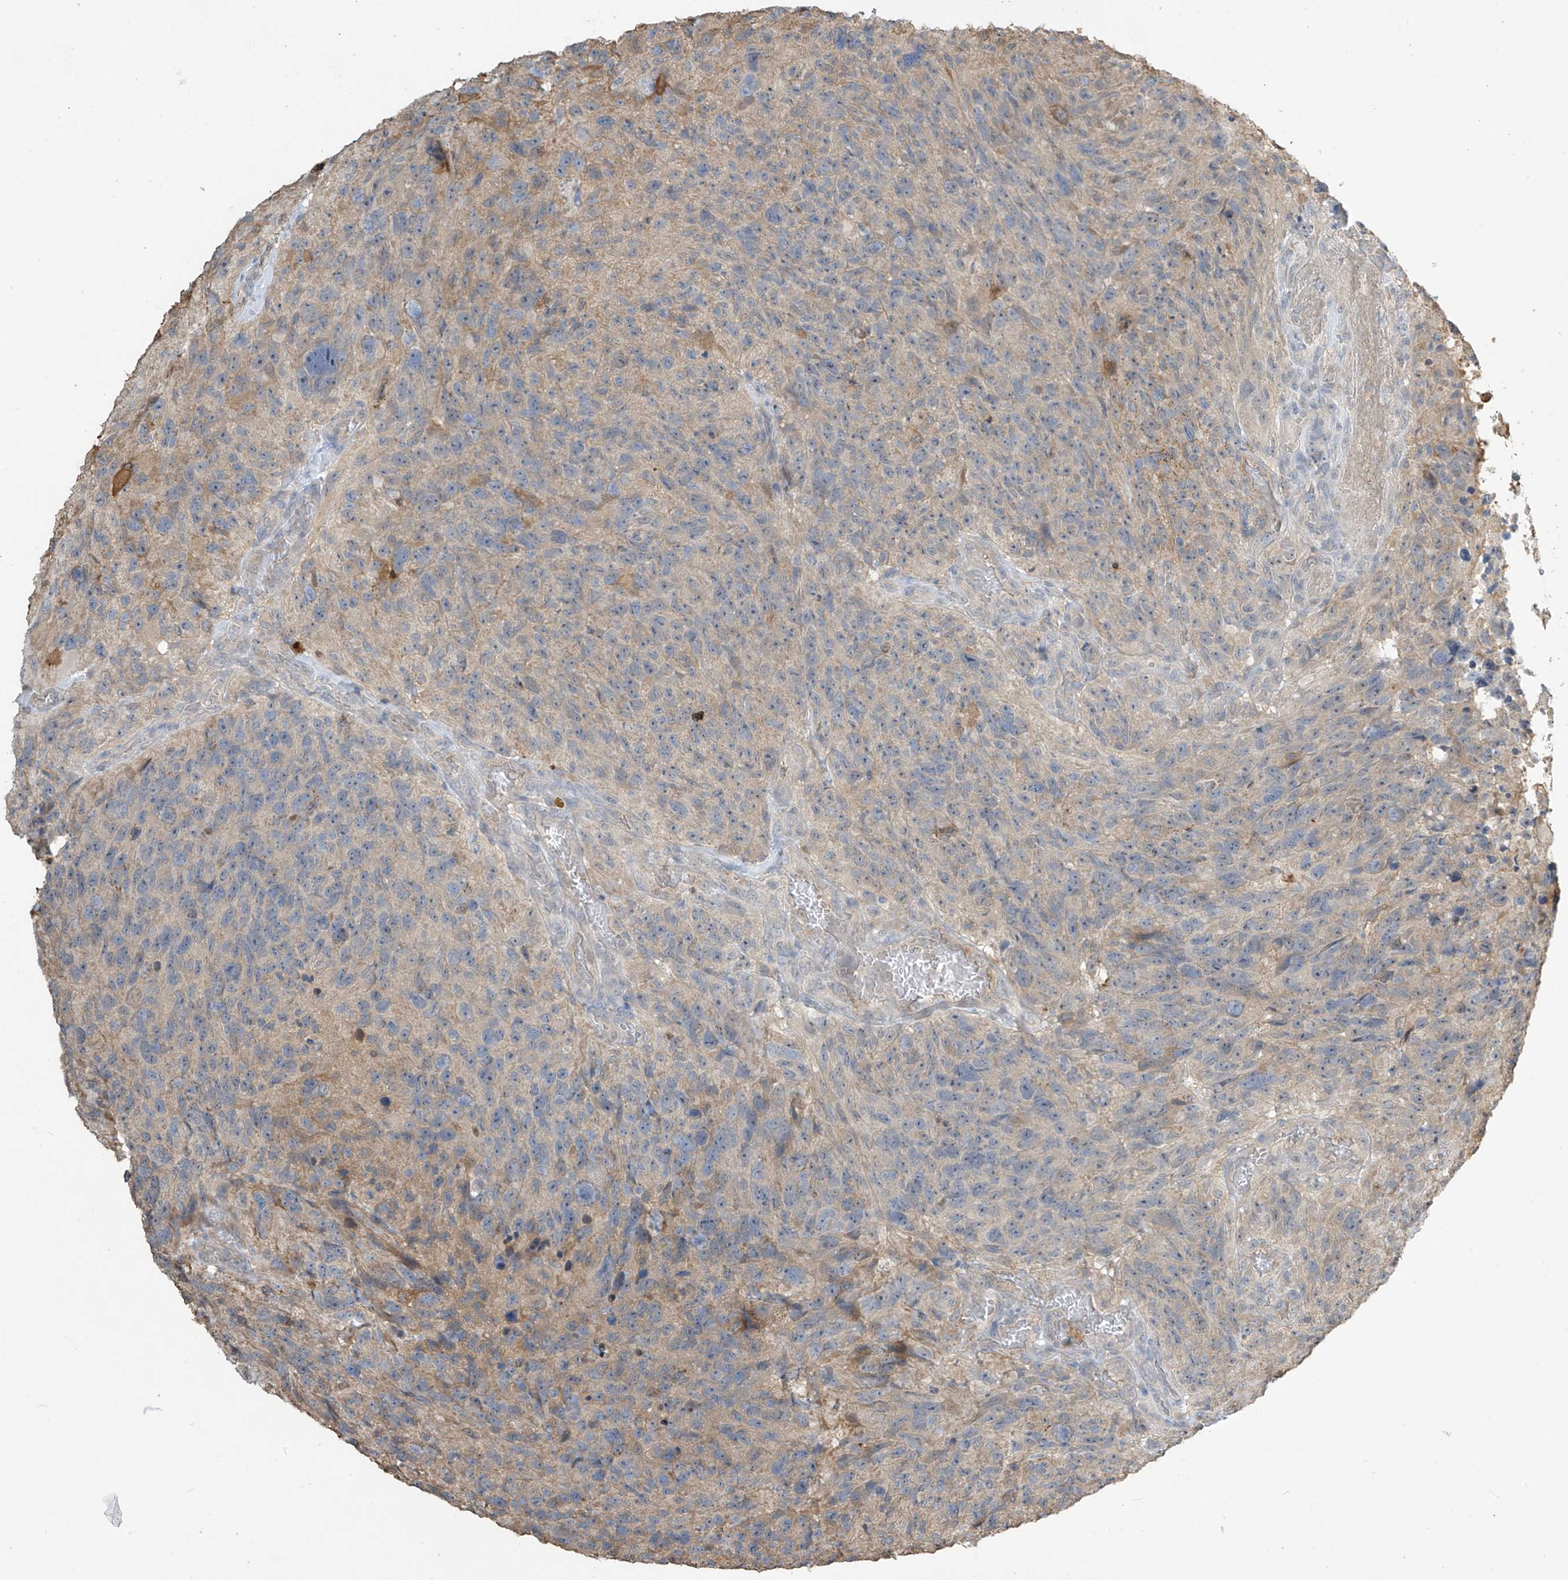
{"staining": {"intensity": "negative", "quantity": "none", "location": "none"}, "tissue": "glioma", "cell_type": "Tumor cells", "image_type": "cancer", "snomed": [{"axis": "morphology", "description": "Glioma, malignant, High grade"}, {"axis": "topography", "description": "Brain"}], "caption": "Malignant high-grade glioma was stained to show a protein in brown. There is no significant staining in tumor cells.", "gene": "SLFN14", "patient": {"sex": "male", "age": 69}}